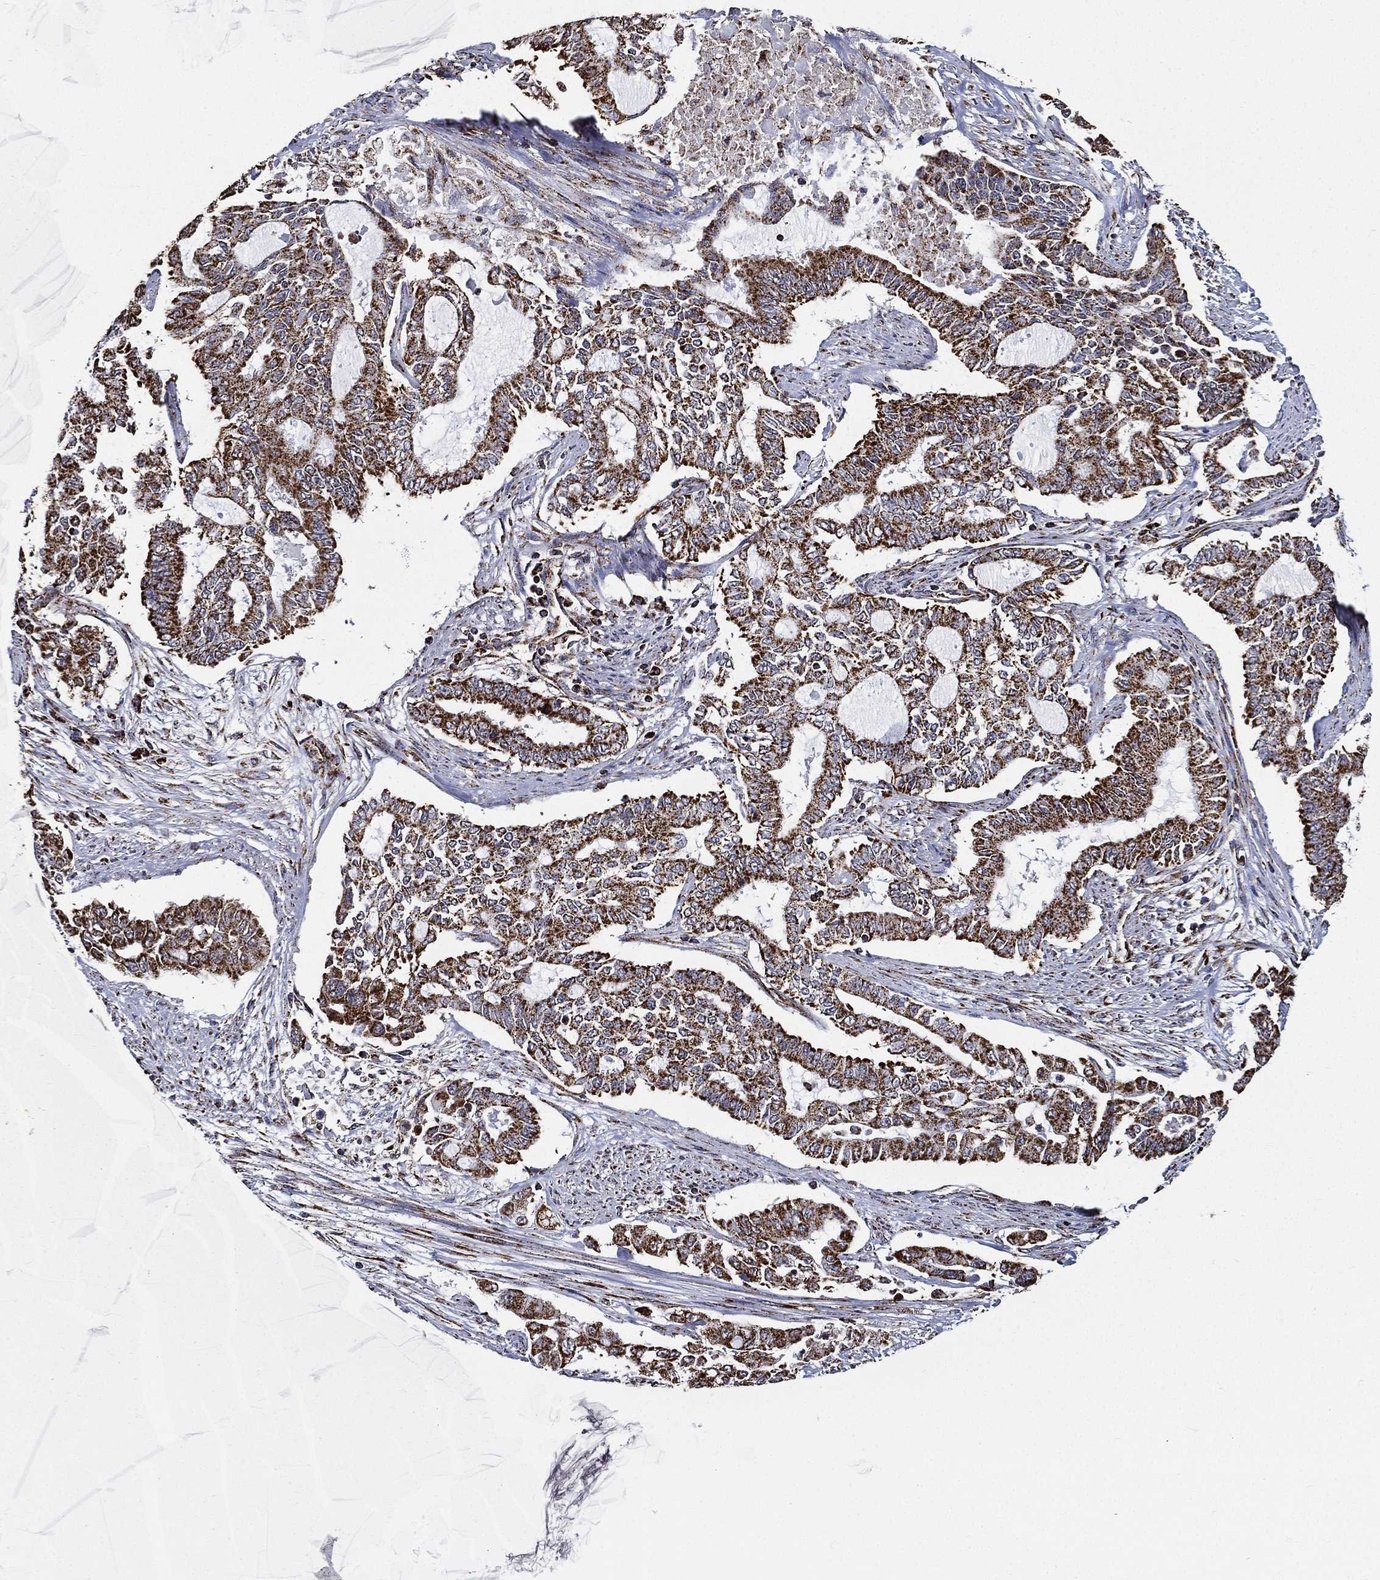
{"staining": {"intensity": "strong", "quantity": ">75%", "location": "cytoplasmic/membranous"}, "tissue": "endometrial cancer", "cell_type": "Tumor cells", "image_type": "cancer", "snomed": [{"axis": "morphology", "description": "Adenocarcinoma, NOS"}, {"axis": "topography", "description": "Uterus"}], "caption": "Endometrial cancer (adenocarcinoma) tissue shows strong cytoplasmic/membranous expression in about >75% of tumor cells, visualized by immunohistochemistry.", "gene": "NDUFAB1", "patient": {"sex": "female", "age": 59}}